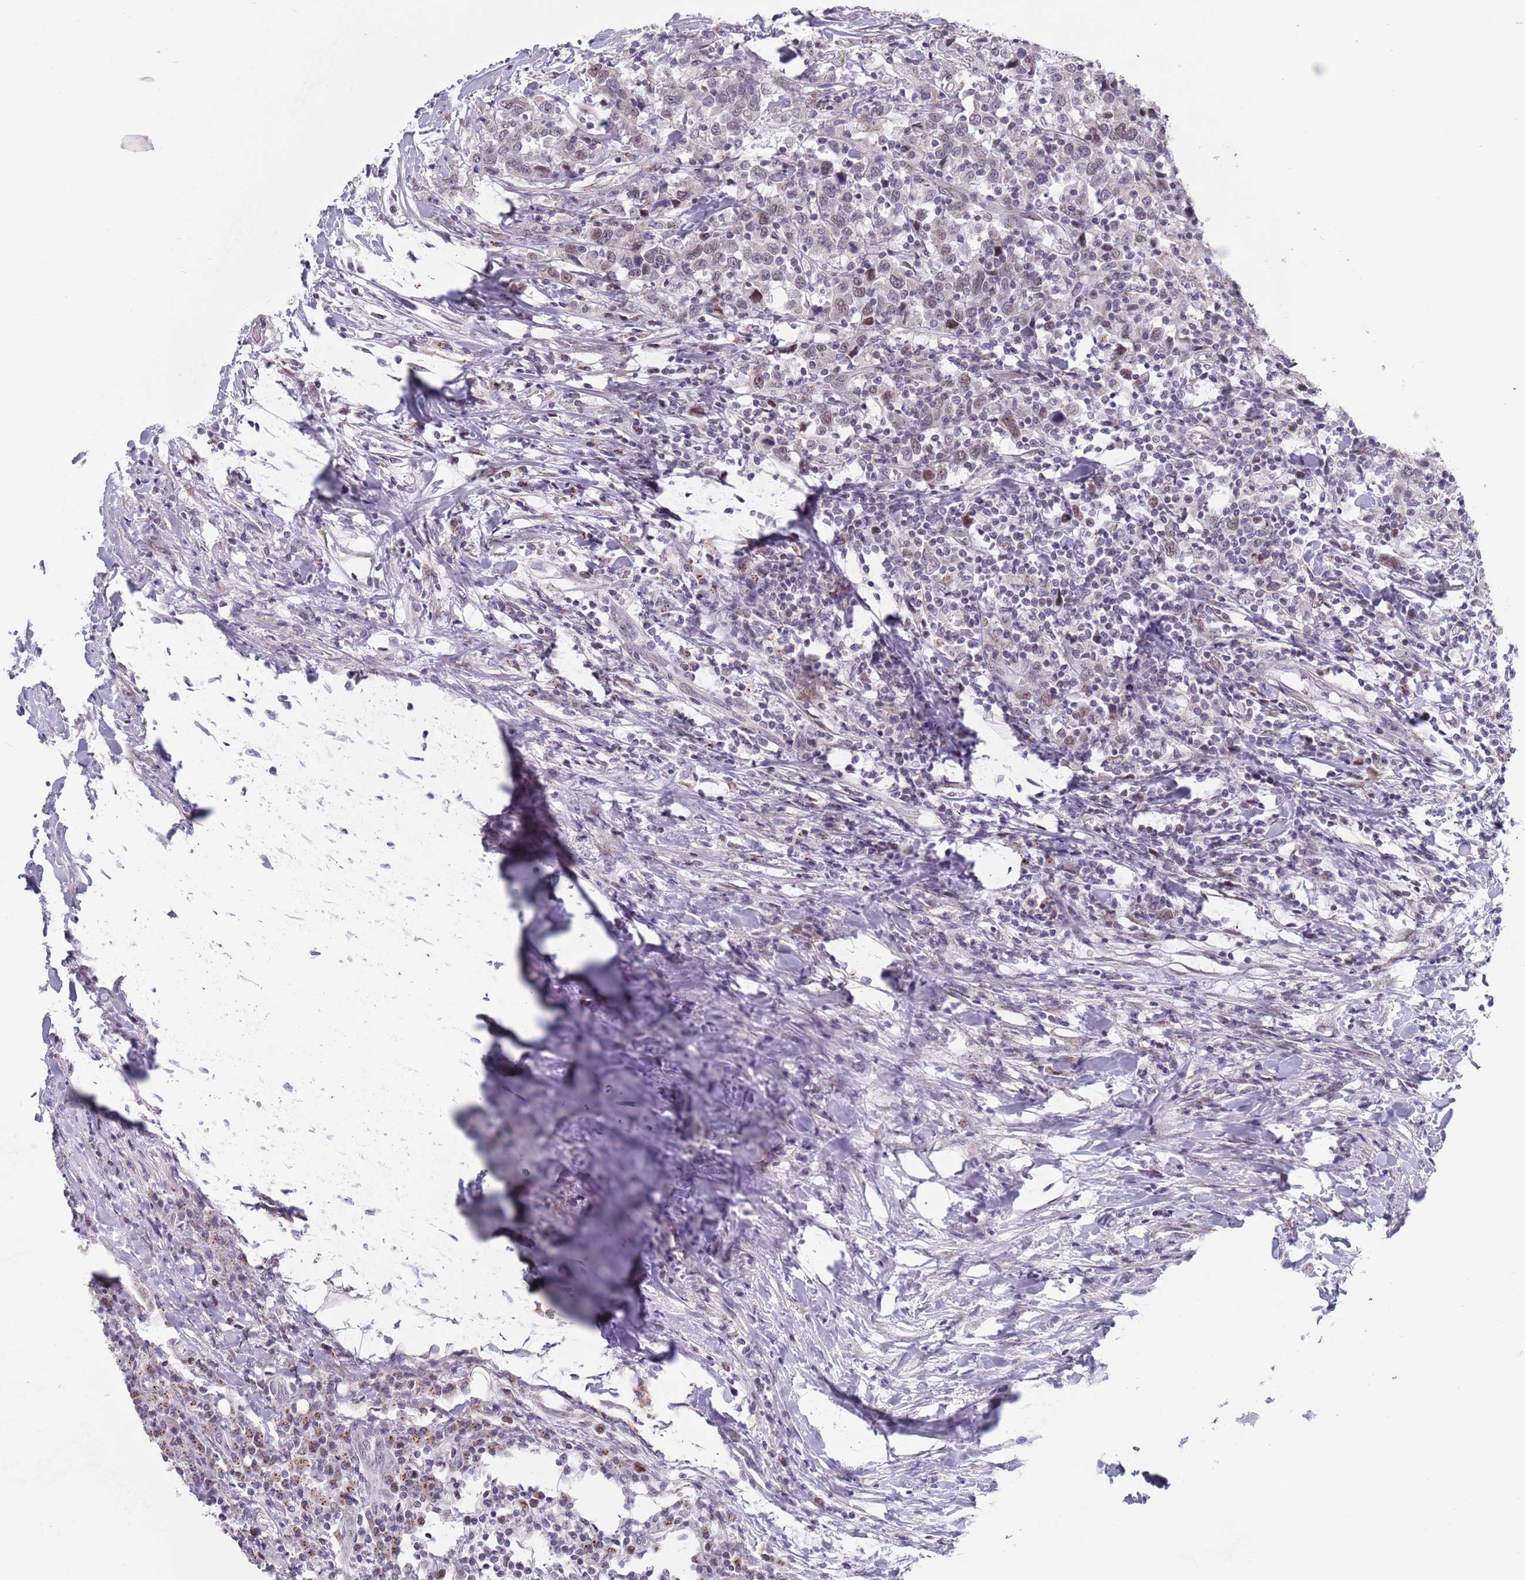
{"staining": {"intensity": "weak", "quantity": "25%-75%", "location": "cytoplasmic/membranous,nuclear"}, "tissue": "urothelial cancer", "cell_type": "Tumor cells", "image_type": "cancer", "snomed": [{"axis": "morphology", "description": "Urothelial carcinoma, High grade"}, {"axis": "topography", "description": "Urinary bladder"}], "caption": "Immunohistochemical staining of human urothelial cancer displays low levels of weak cytoplasmic/membranous and nuclear staining in approximately 25%-75% of tumor cells. The protein is shown in brown color, while the nuclei are stained blue.", "gene": "ZKSCAN2", "patient": {"sex": "male", "age": 61}}